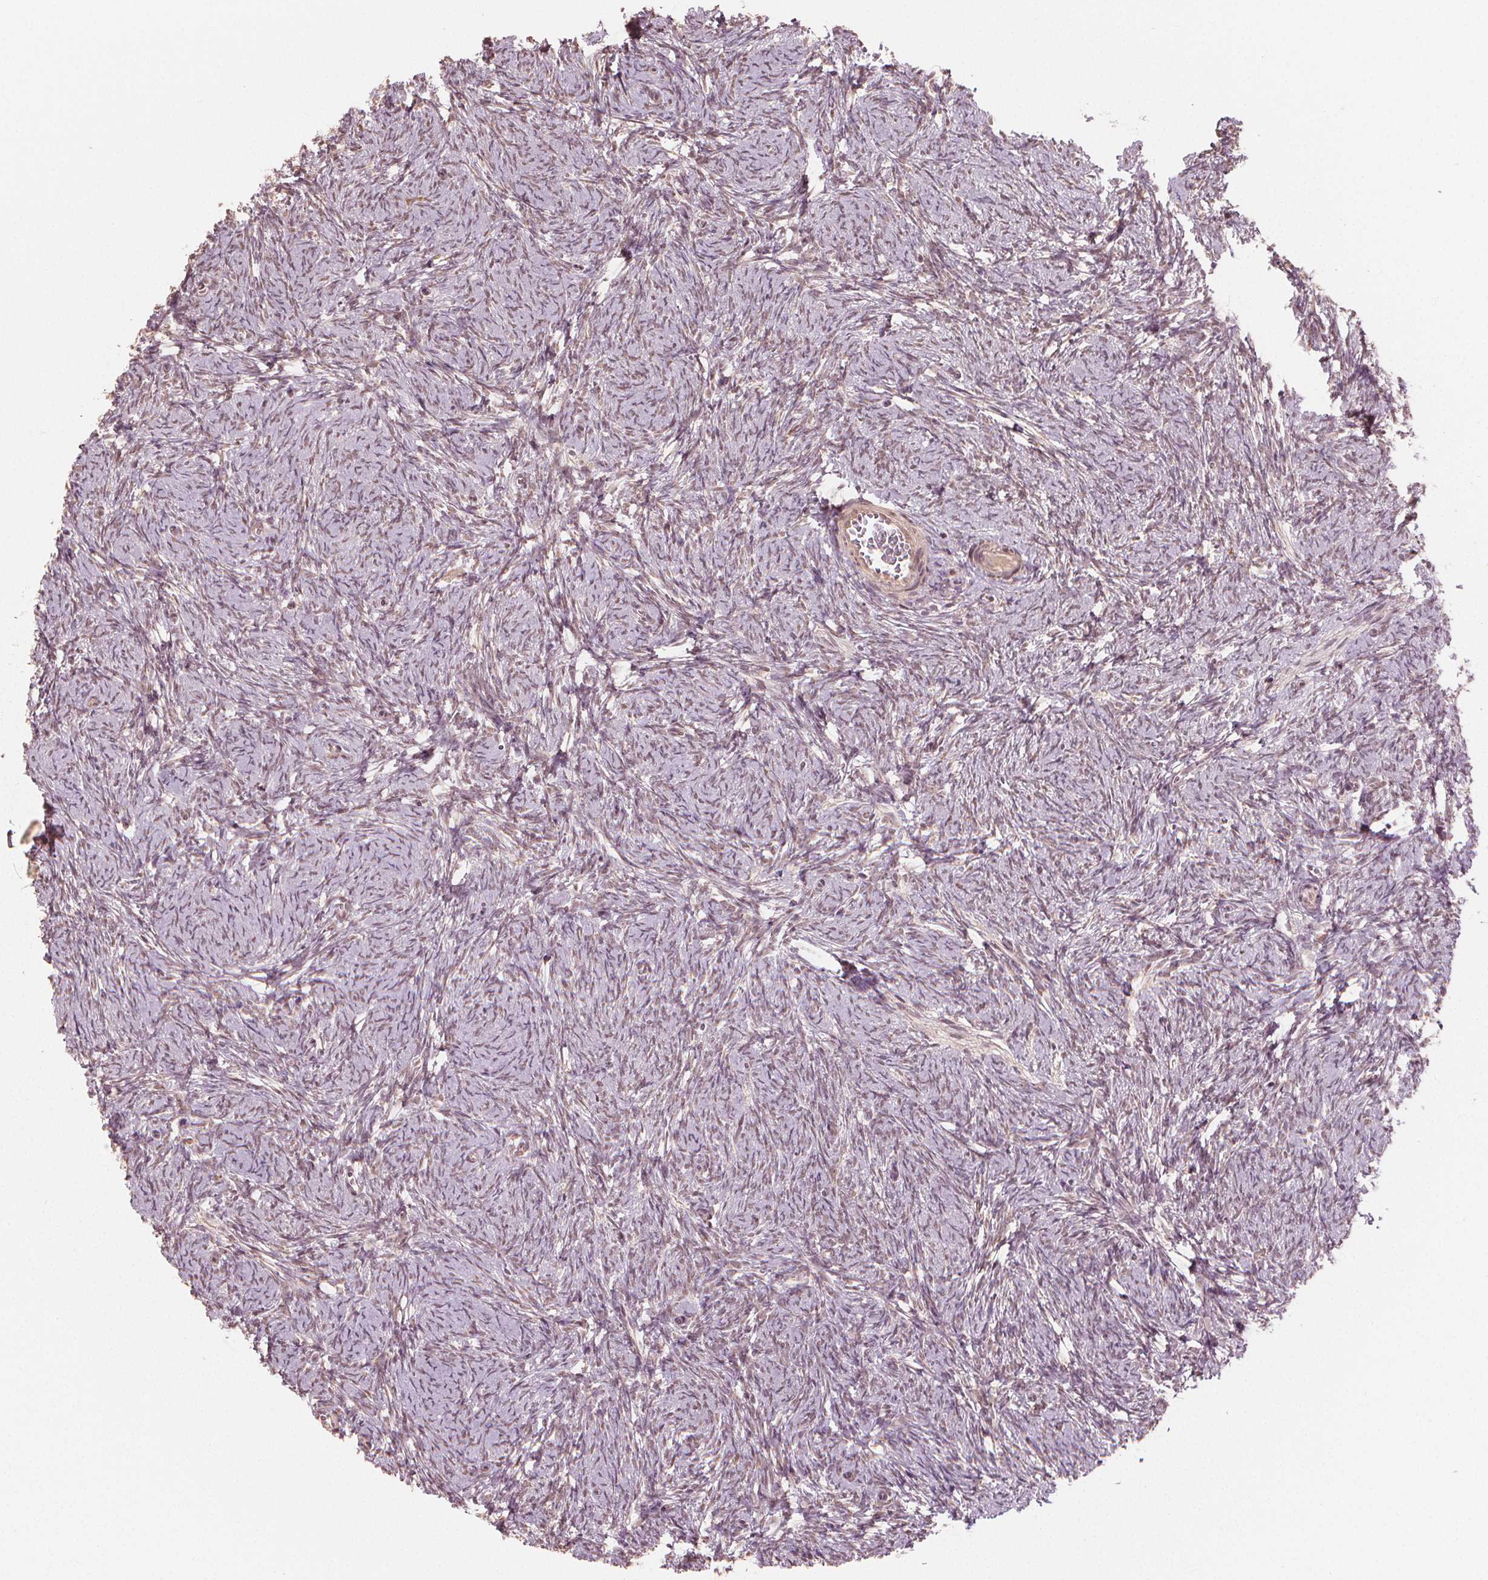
{"staining": {"intensity": "negative", "quantity": "none", "location": "none"}, "tissue": "ovary", "cell_type": "Follicle cells", "image_type": "normal", "snomed": [{"axis": "morphology", "description": "Normal tissue, NOS"}, {"axis": "topography", "description": "Ovary"}], "caption": "A photomicrograph of ovary stained for a protein reveals no brown staining in follicle cells. The staining was performed using DAB to visualize the protein expression in brown, while the nuclei were stained in blue with hematoxylin (Magnification: 20x).", "gene": "CLBA1", "patient": {"sex": "female", "age": 41}}